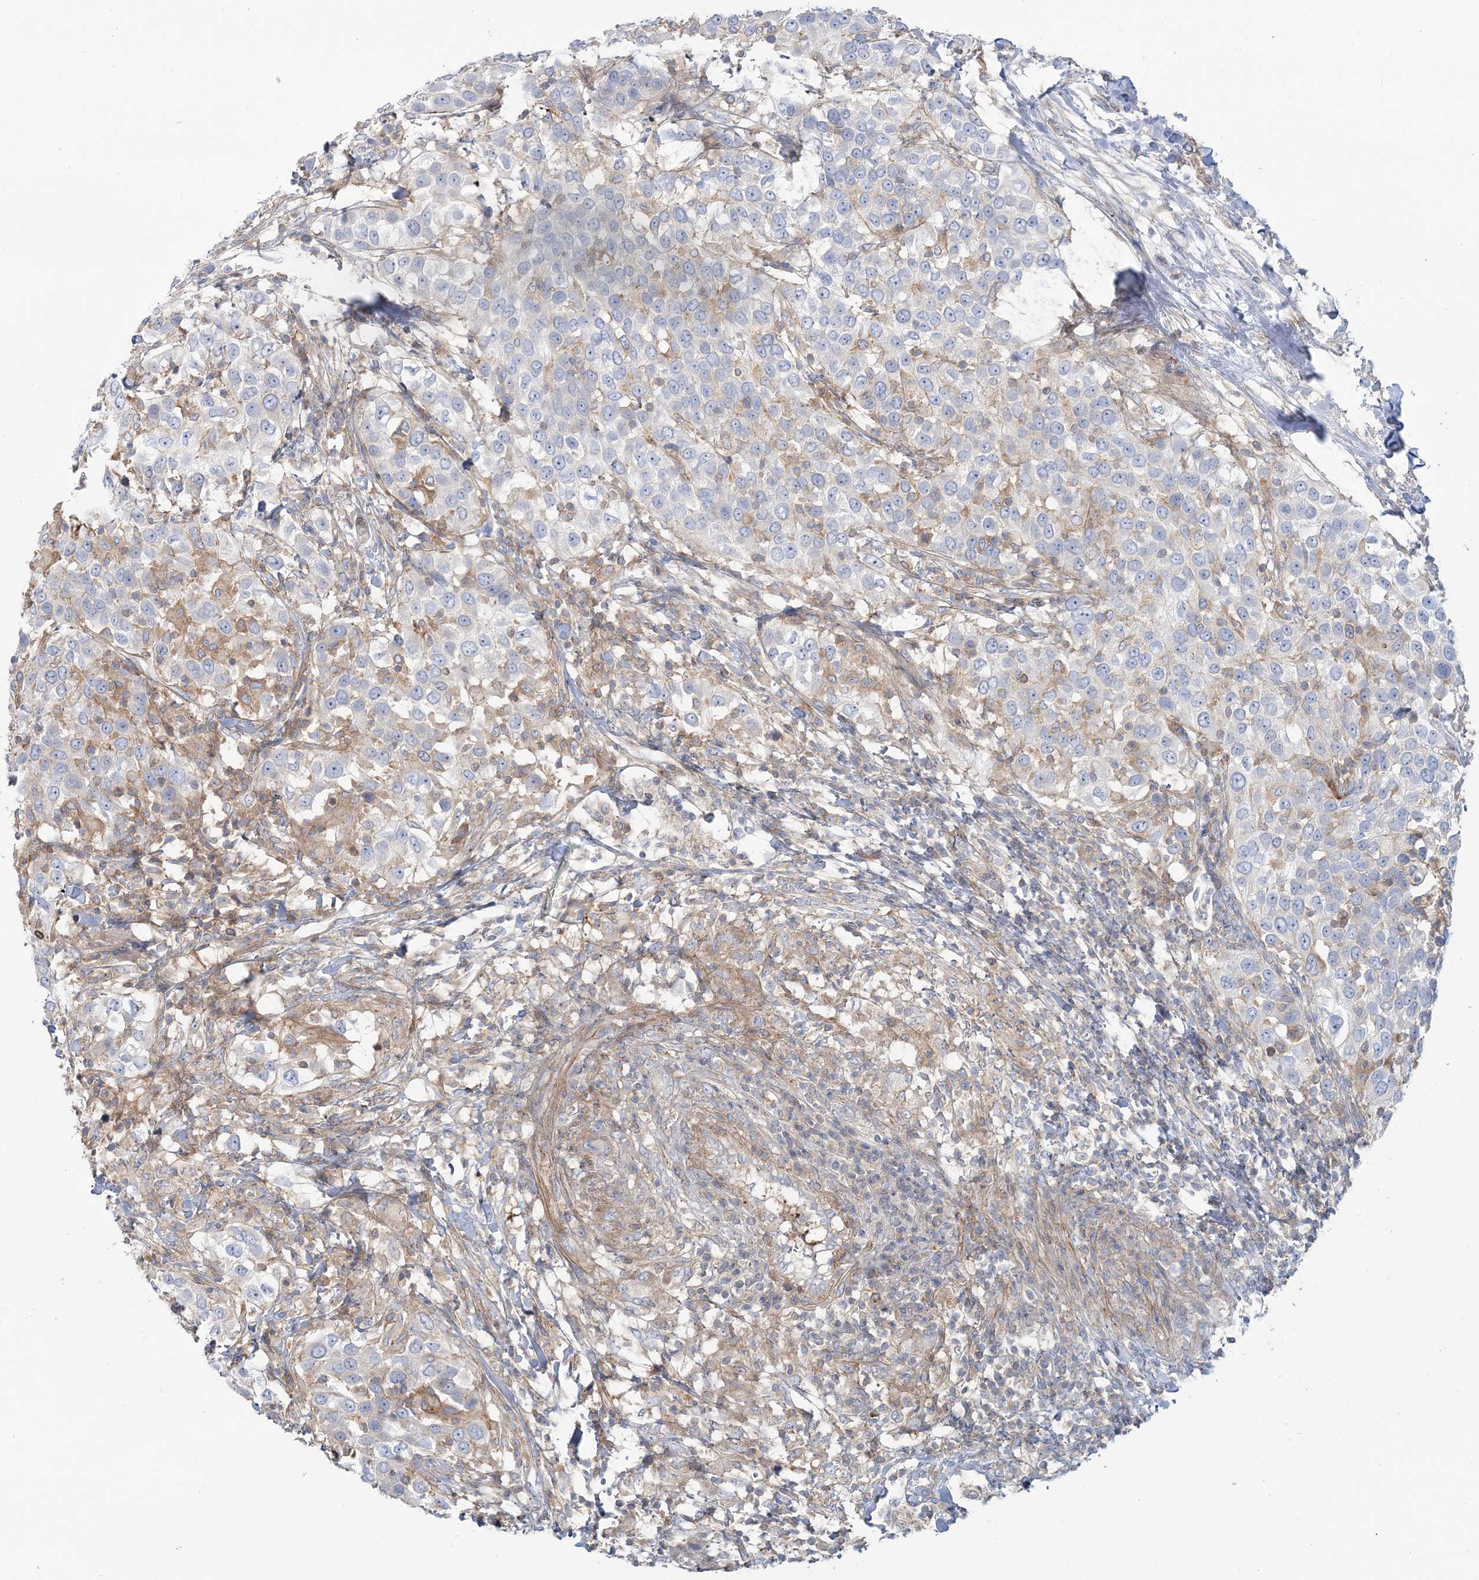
{"staining": {"intensity": "negative", "quantity": "none", "location": "none"}, "tissue": "urothelial cancer", "cell_type": "Tumor cells", "image_type": "cancer", "snomed": [{"axis": "morphology", "description": "Urothelial carcinoma, High grade"}, {"axis": "topography", "description": "Urinary bladder"}], "caption": "Immunohistochemistry (IHC) of human urothelial cancer exhibits no staining in tumor cells.", "gene": "CUEDC2", "patient": {"sex": "female", "age": 80}}